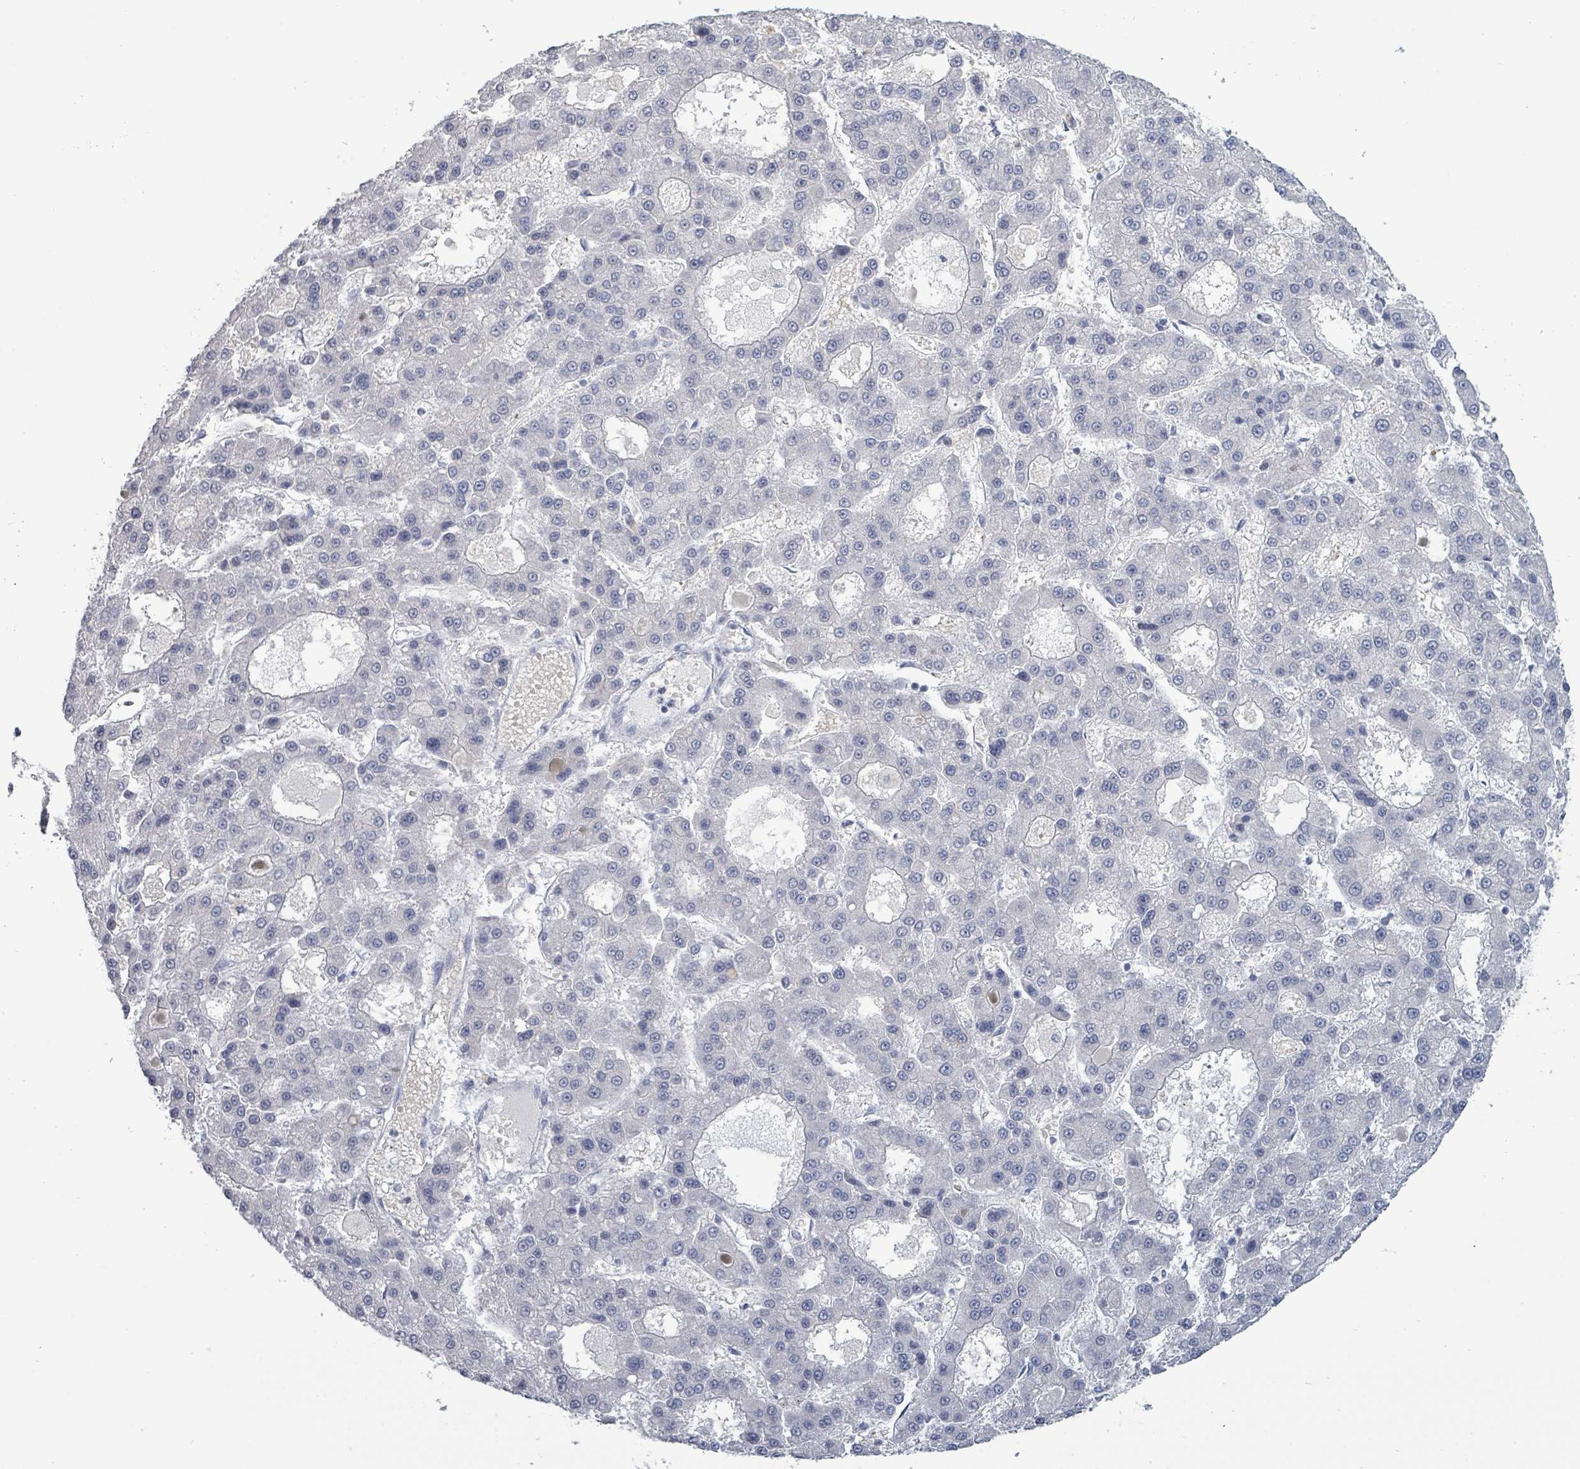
{"staining": {"intensity": "negative", "quantity": "none", "location": "none"}, "tissue": "liver cancer", "cell_type": "Tumor cells", "image_type": "cancer", "snomed": [{"axis": "morphology", "description": "Carcinoma, Hepatocellular, NOS"}, {"axis": "topography", "description": "Liver"}], "caption": "IHC of liver hepatocellular carcinoma shows no positivity in tumor cells.", "gene": "NDST2", "patient": {"sex": "male", "age": 70}}